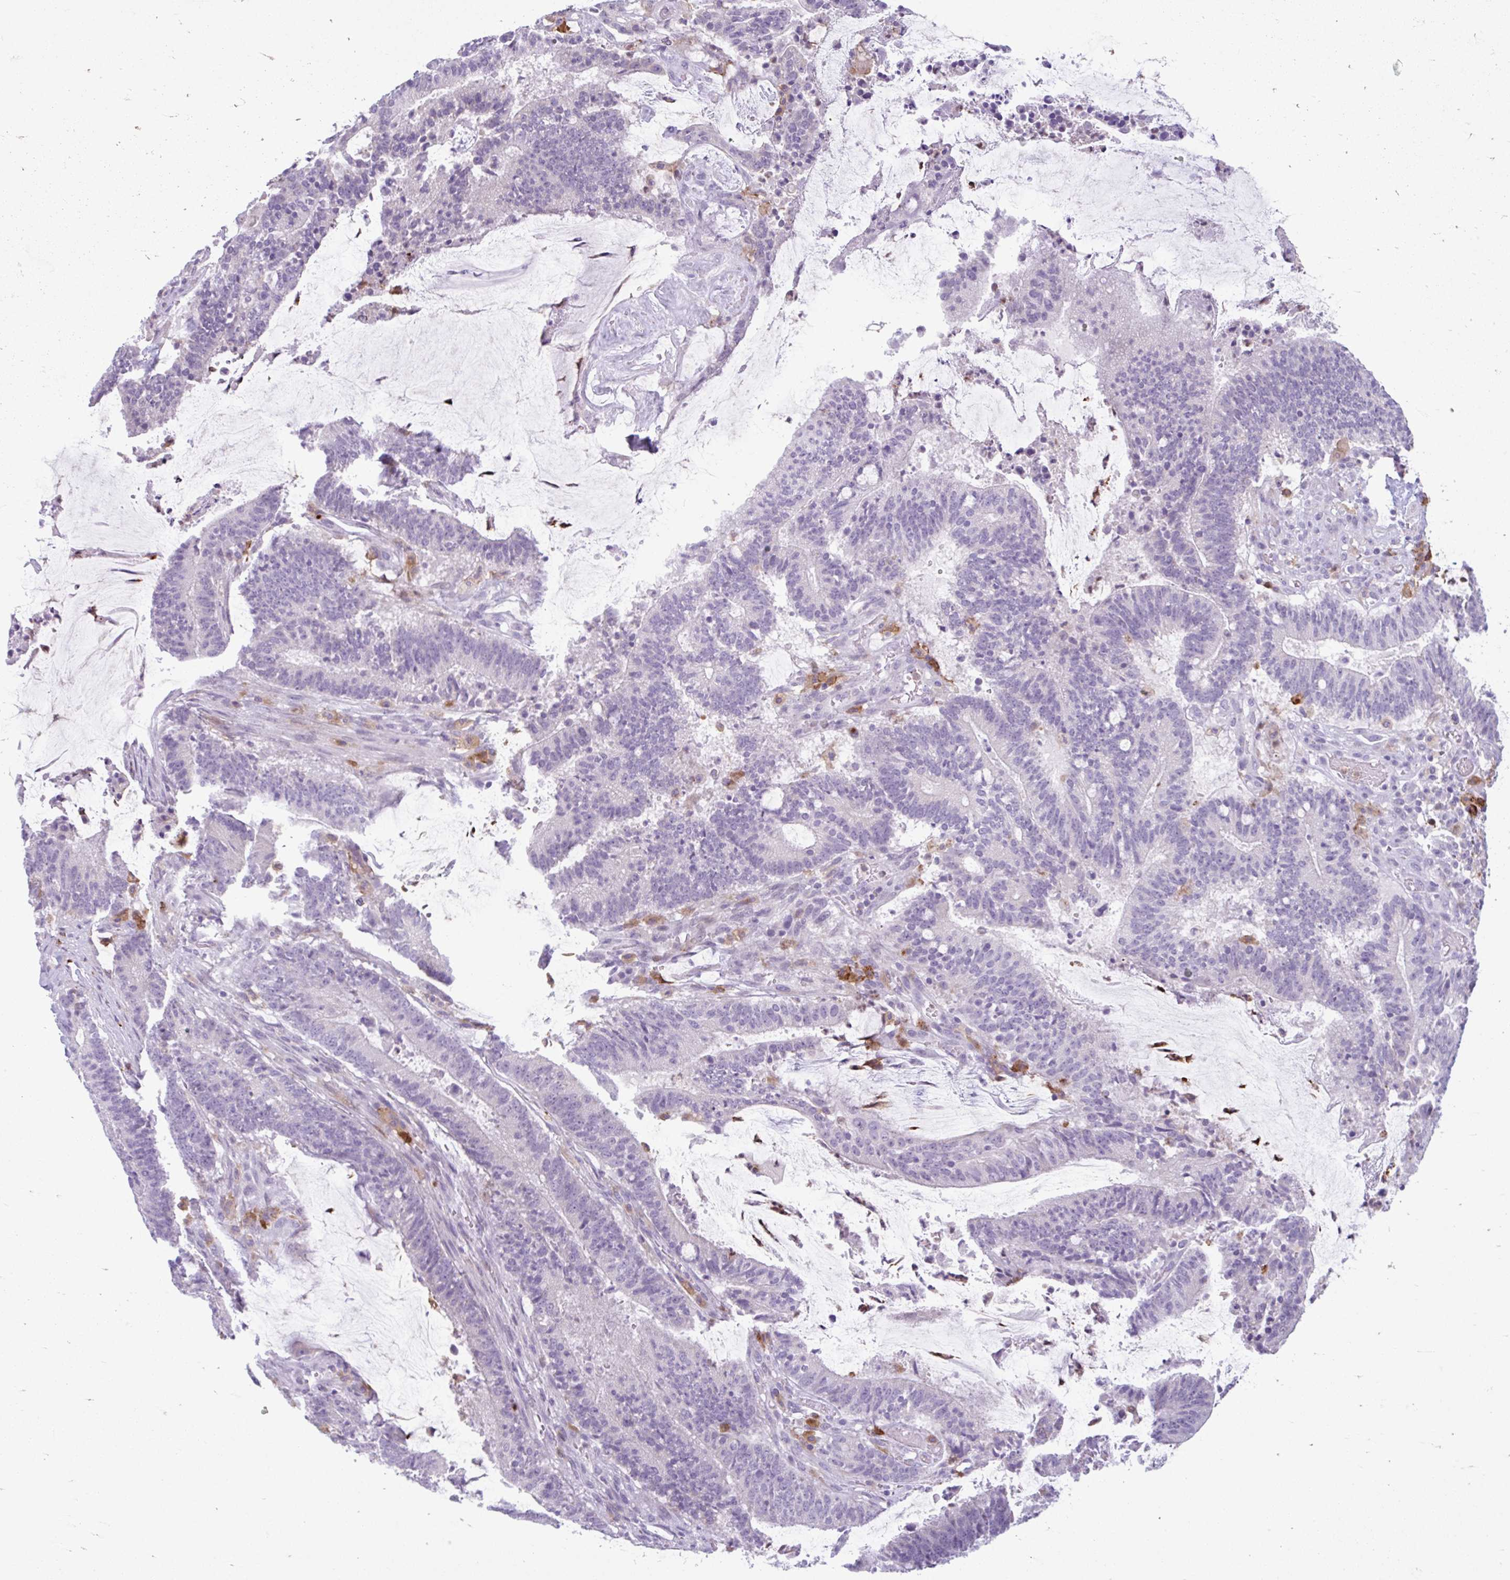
{"staining": {"intensity": "negative", "quantity": "none", "location": "none"}, "tissue": "colorectal cancer", "cell_type": "Tumor cells", "image_type": "cancer", "snomed": [{"axis": "morphology", "description": "Adenocarcinoma, NOS"}, {"axis": "topography", "description": "Colon"}], "caption": "Immunohistochemistry (IHC) micrograph of human colorectal cancer stained for a protein (brown), which demonstrates no staining in tumor cells. The staining was performed using DAB to visualize the protein expression in brown, while the nuclei were stained in blue with hematoxylin (Magnification: 20x).", "gene": "CEP120", "patient": {"sex": "female", "age": 43}}